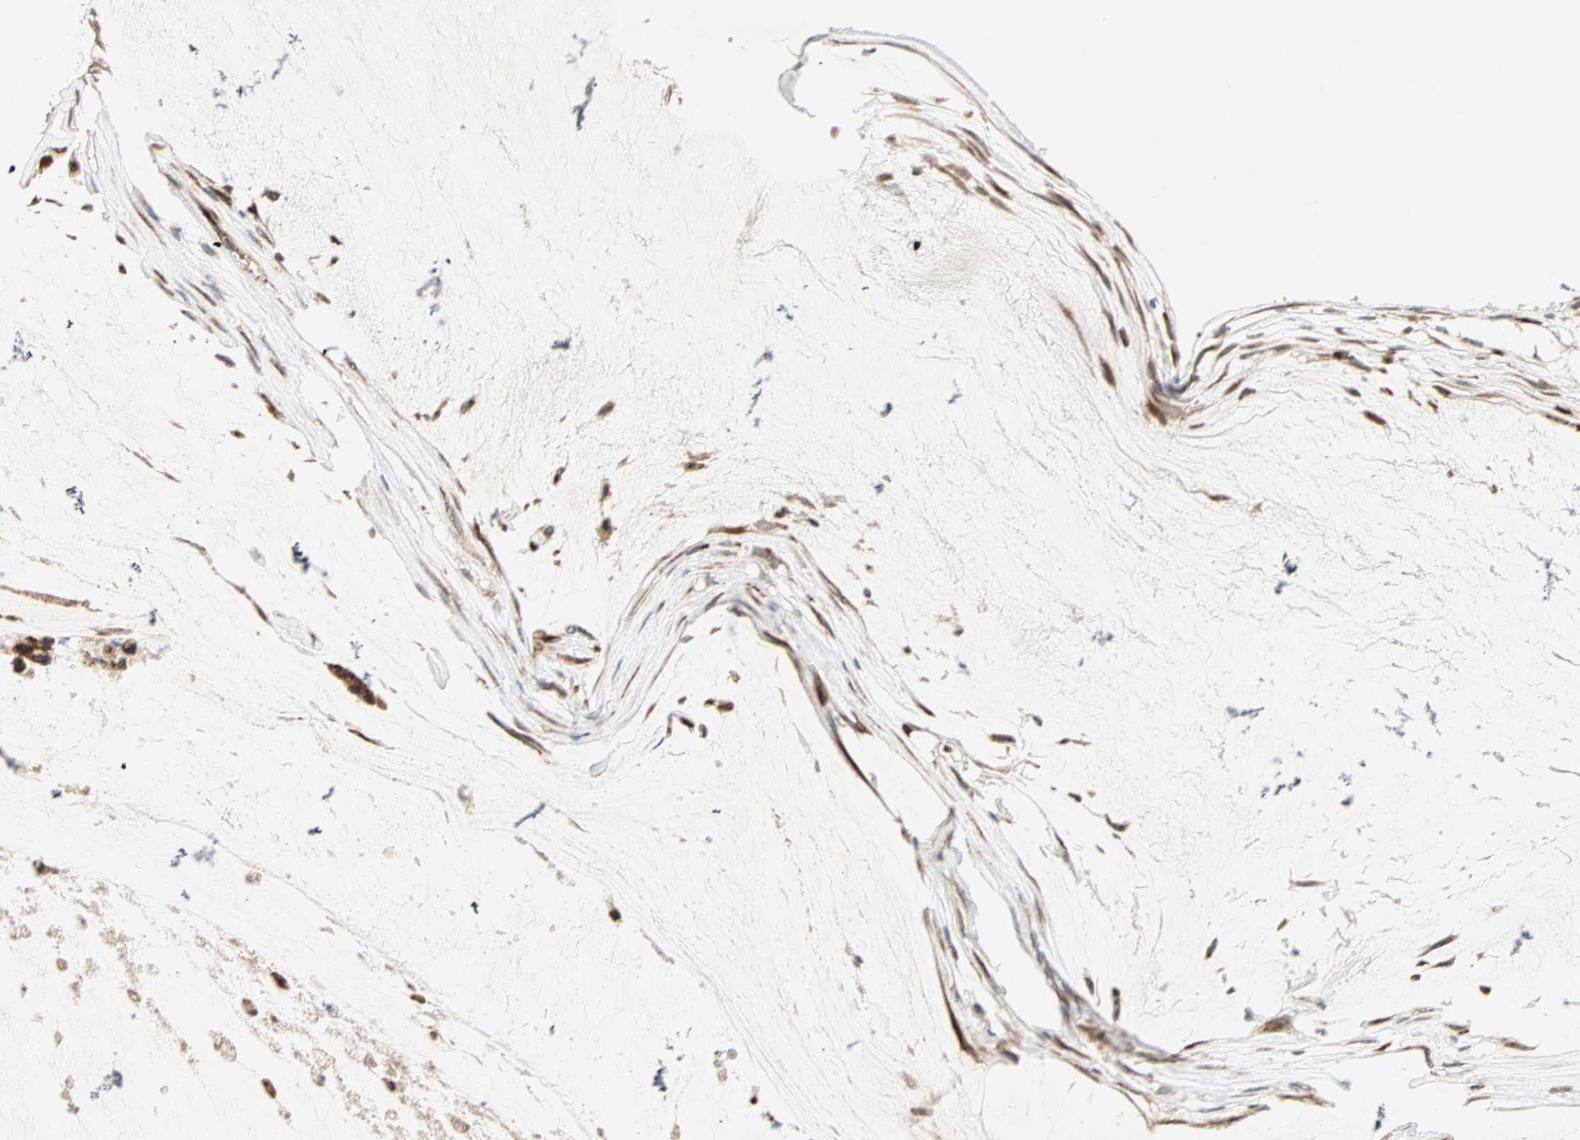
{"staining": {"intensity": "moderate", "quantity": ">75%", "location": "cytoplasmic/membranous"}, "tissue": "ovarian cancer", "cell_type": "Tumor cells", "image_type": "cancer", "snomed": [{"axis": "morphology", "description": "Cystadenocarcinoma, mucinous, NOS"}, {"axis": "topography", "description": "Ovary"}], "caption": "Ovarian cancer (mucinous cystadenocarcinoma) stained for a protein reveals moderate cytoplasmic/membranous positivity in tumor cells. (DAB IHC, brown staining for protein, blue staining for nuclei).", "gene": "ZNF37A", "patient": {"sex": "female", "age": 39}}